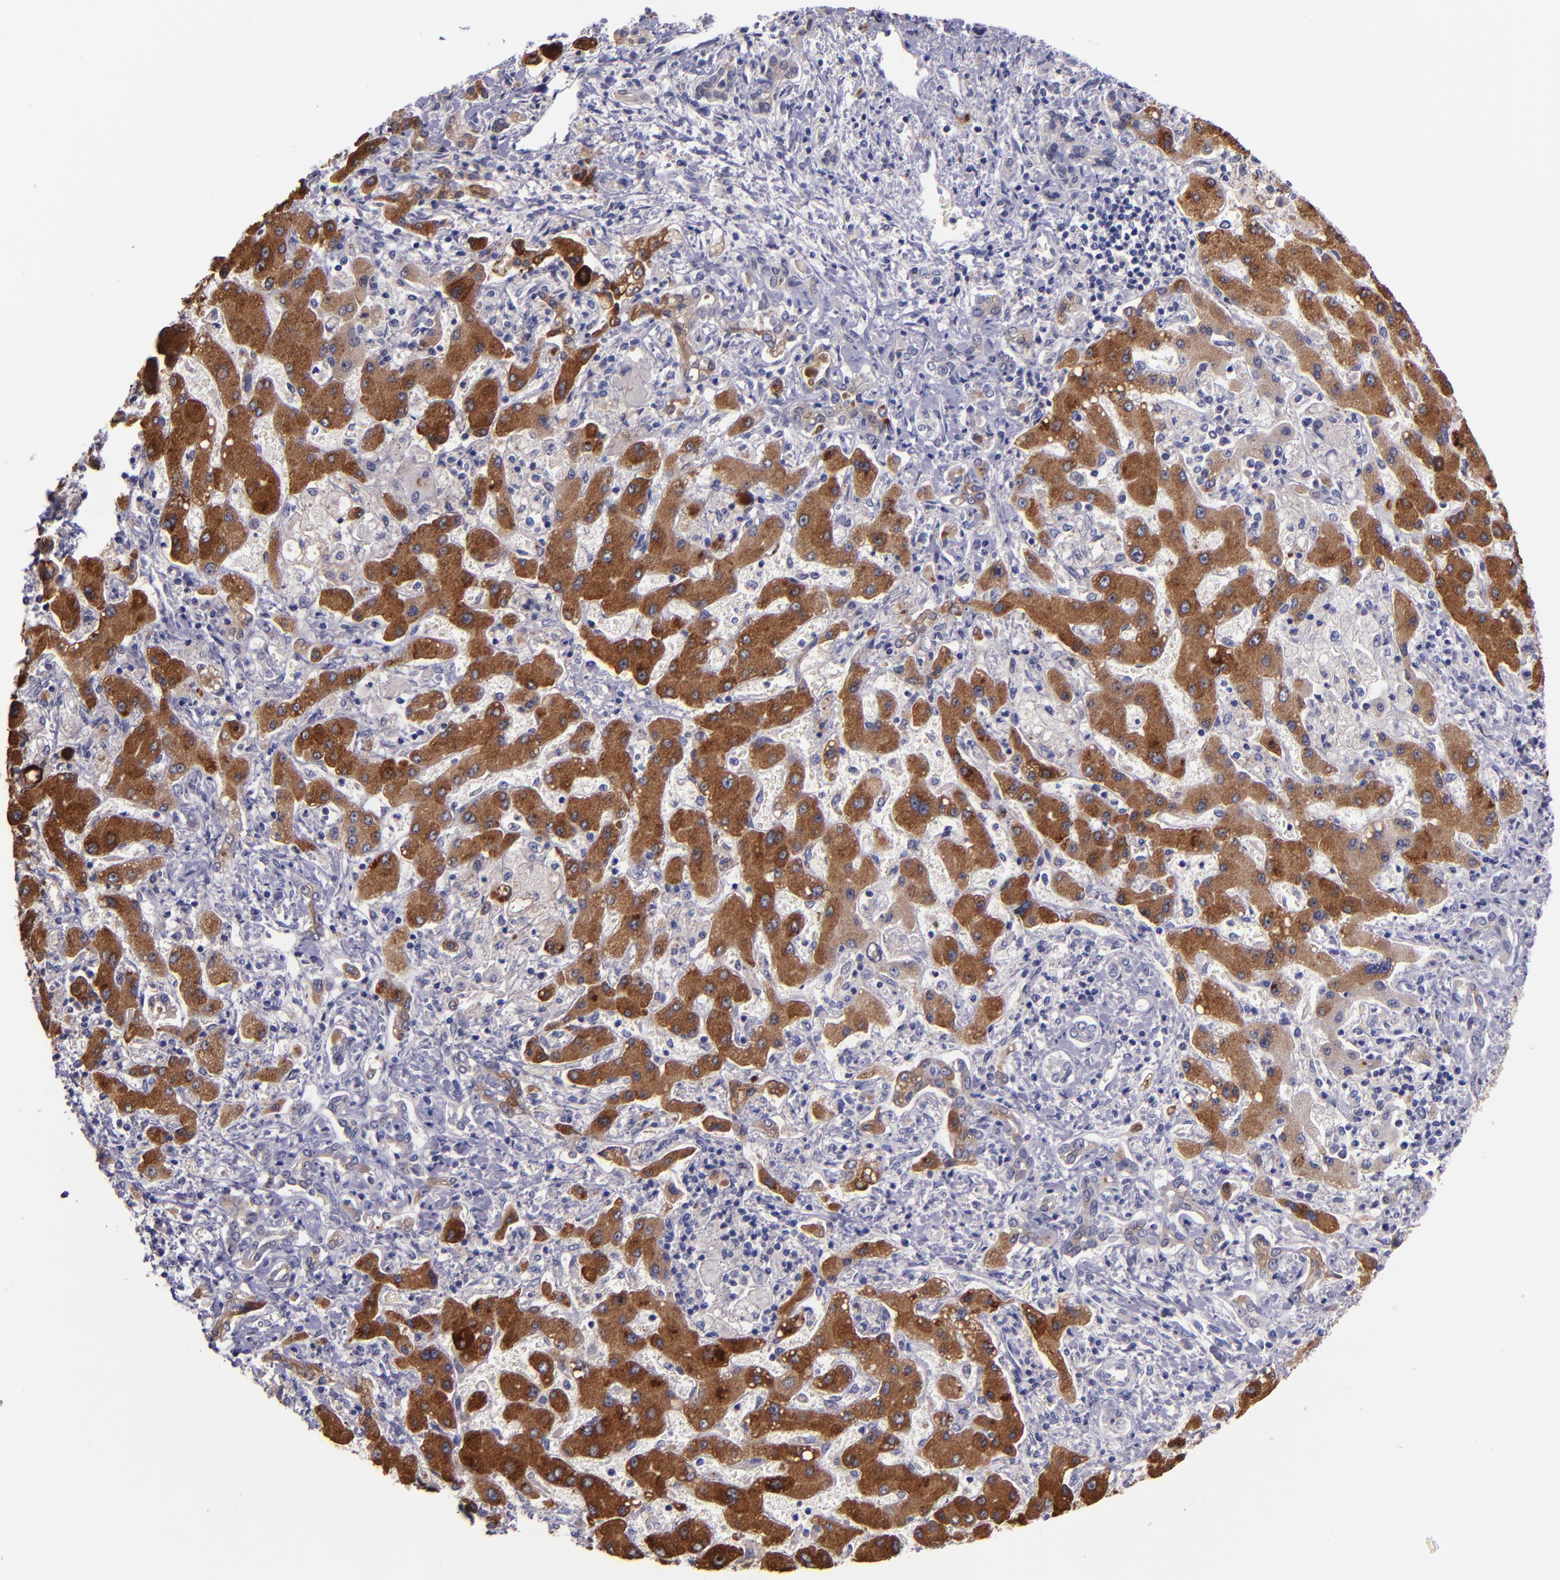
{"staining": {"intensity": "strong", "quantity": ">75%", "location": "cytoplasmic/membranous"}, "tissue": "liver cancer", "cell_type": "Tumor cells", "image_type": "cancer", "snomed": [{"axis": "morphology", "description": "Cholangiocarcinoma"}, {"axis": "topography", "description": "Liver"}], "caption": "About >75% of tumor cells in cholangiocarcinoma (liver) display strong cytoplasmic/membranous protein expression as visualized by brown immunohistochemical staining.", "gene": "RBP4", "patient": {"sex": "male", "age": 50}}